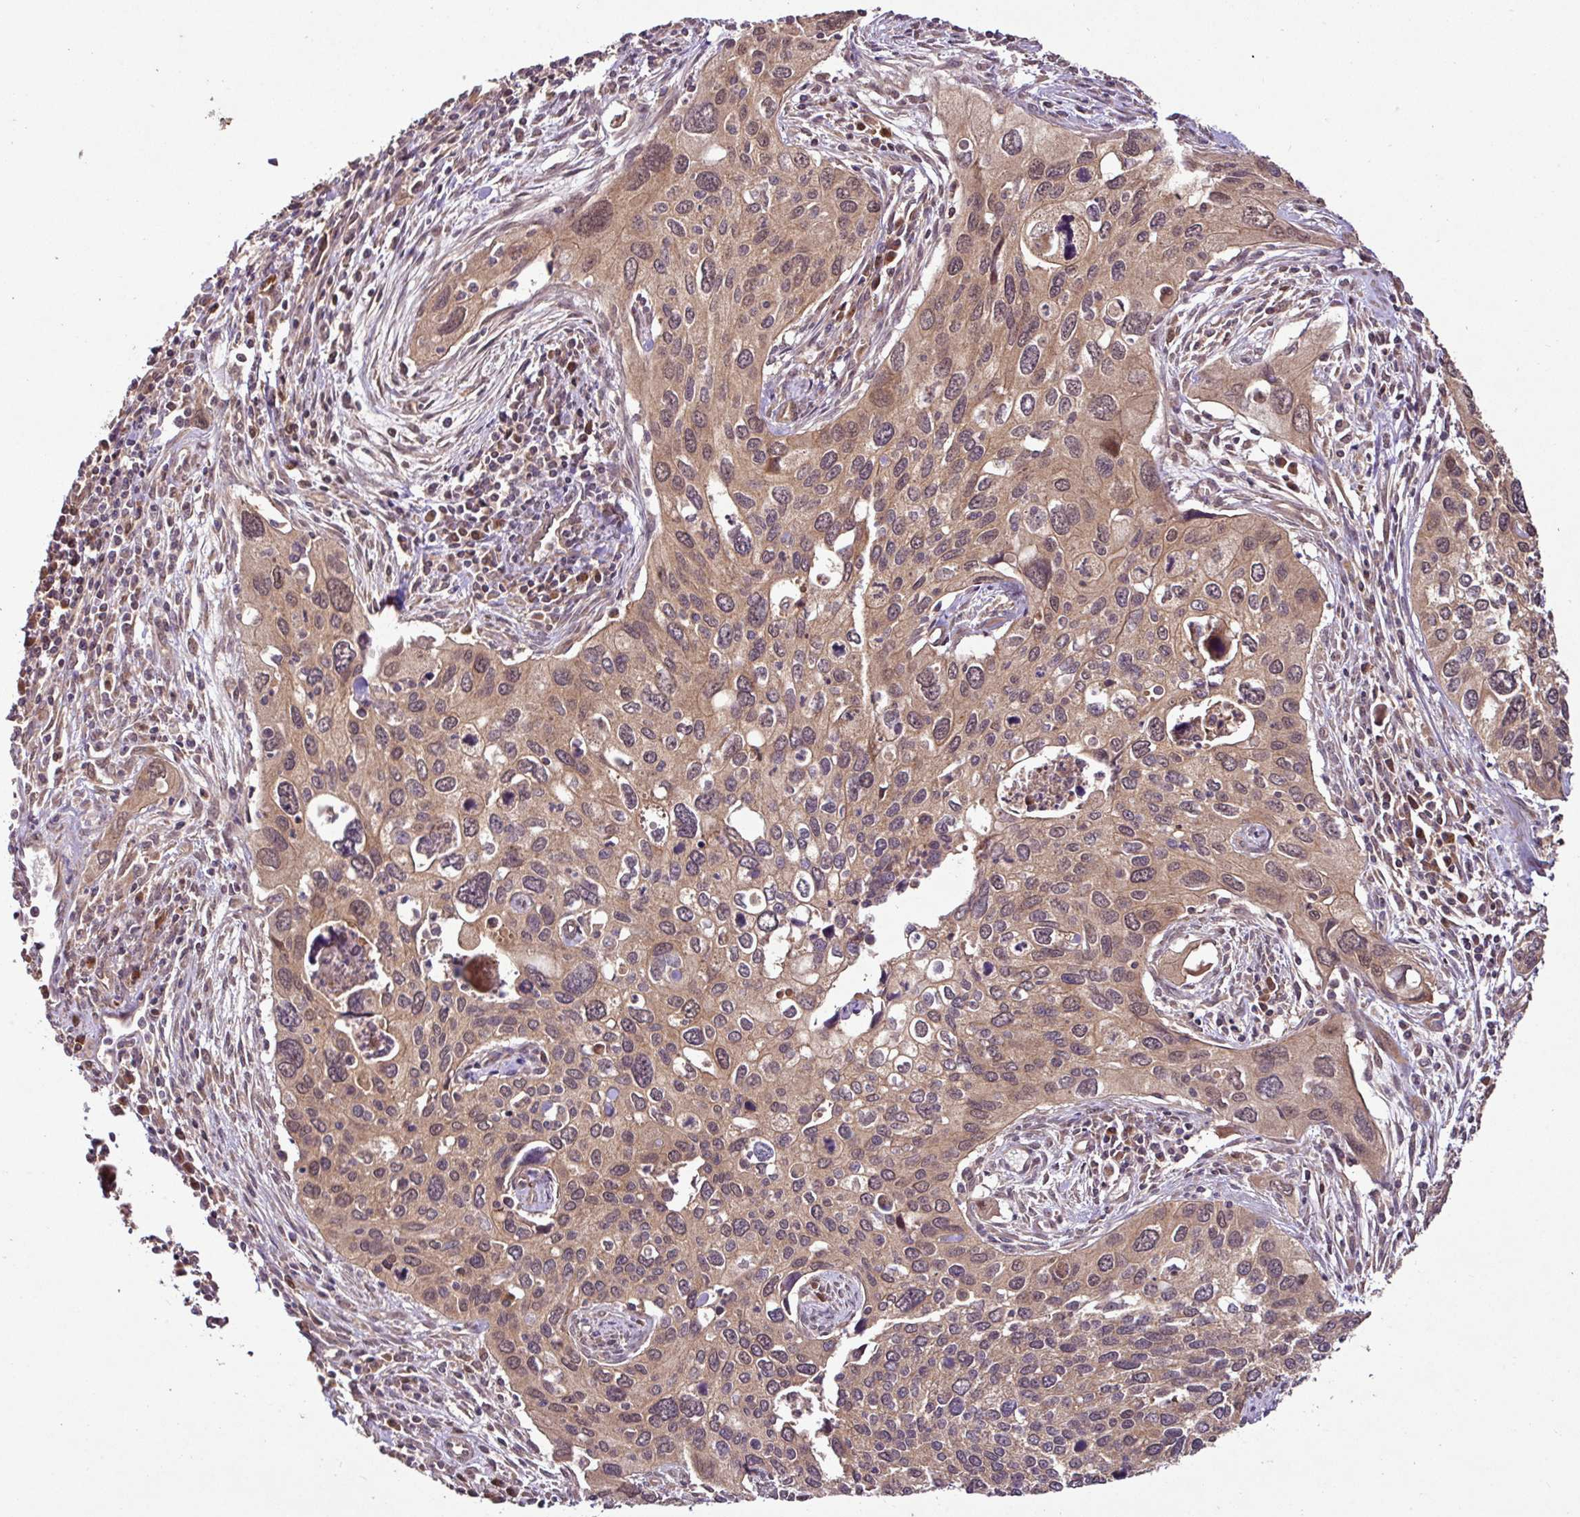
{"staining": {"intensity": "moderate", "quantity": ">75%", "location": "cytoplasmic/membranous,nuclear"}, "tissue": "cervical cancer", "cell_type": "Tumor cells", "image_type": "cancer", "snomed": [{"axis": "morphology", "description": "Squamous cell carcinoma, NOS"}, {"axis": "topography", "description": "Cervix"}], "caption": "IHC histopathology image of human cervical cancer (squamous cell carcinoma) stained for a protein (brown), which reveals medium levels of moderate cytoplasmic/membranous and nuclear expression in approximately >75% of tumor cells.", "gene": "FAIM", "patient": {"sex": "female", "age": 55}}